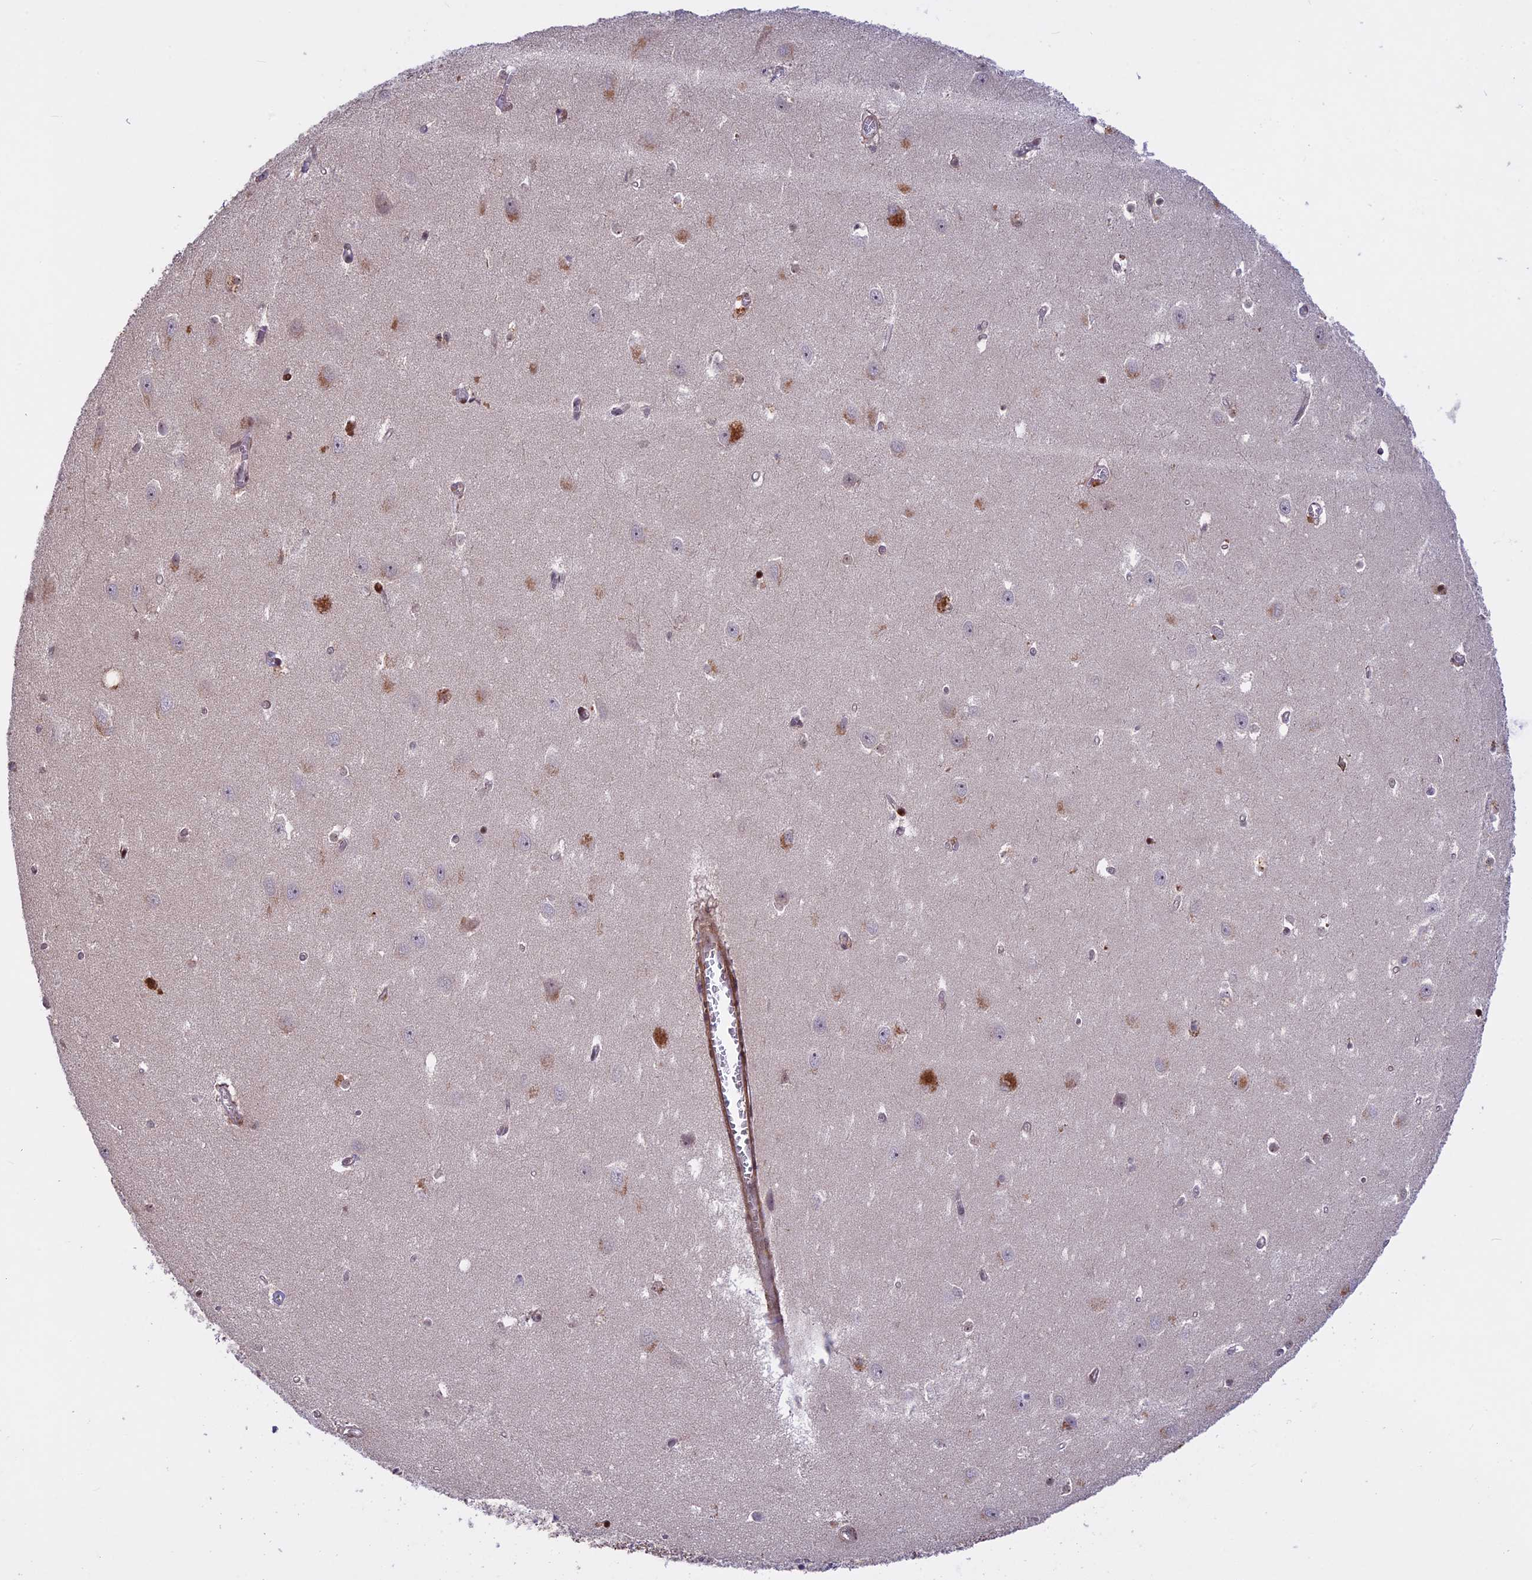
{"staining": {"intensity": "negative", "quantity": "none", "location": "none"}, "tissue": "hippocampus", "cell_type": "Glial cells", "image_type": "normal", "snomed": [{"axis": "morphology", "description": "Normal tissue, NOS"}, {"axis": "topography", "description": "Hippocampus"}], "caption": "Histopathology image shows no protein positivity in glial cells of unremarkable hippocampus. (Stains: DAB immunohistochemistry (IHC) with hematoxylin counter stain, Microscopy: brightfield microscopy at high magnification).", "gene": "MAN2C1", "patient": {"sex": "female", "age": 64}}